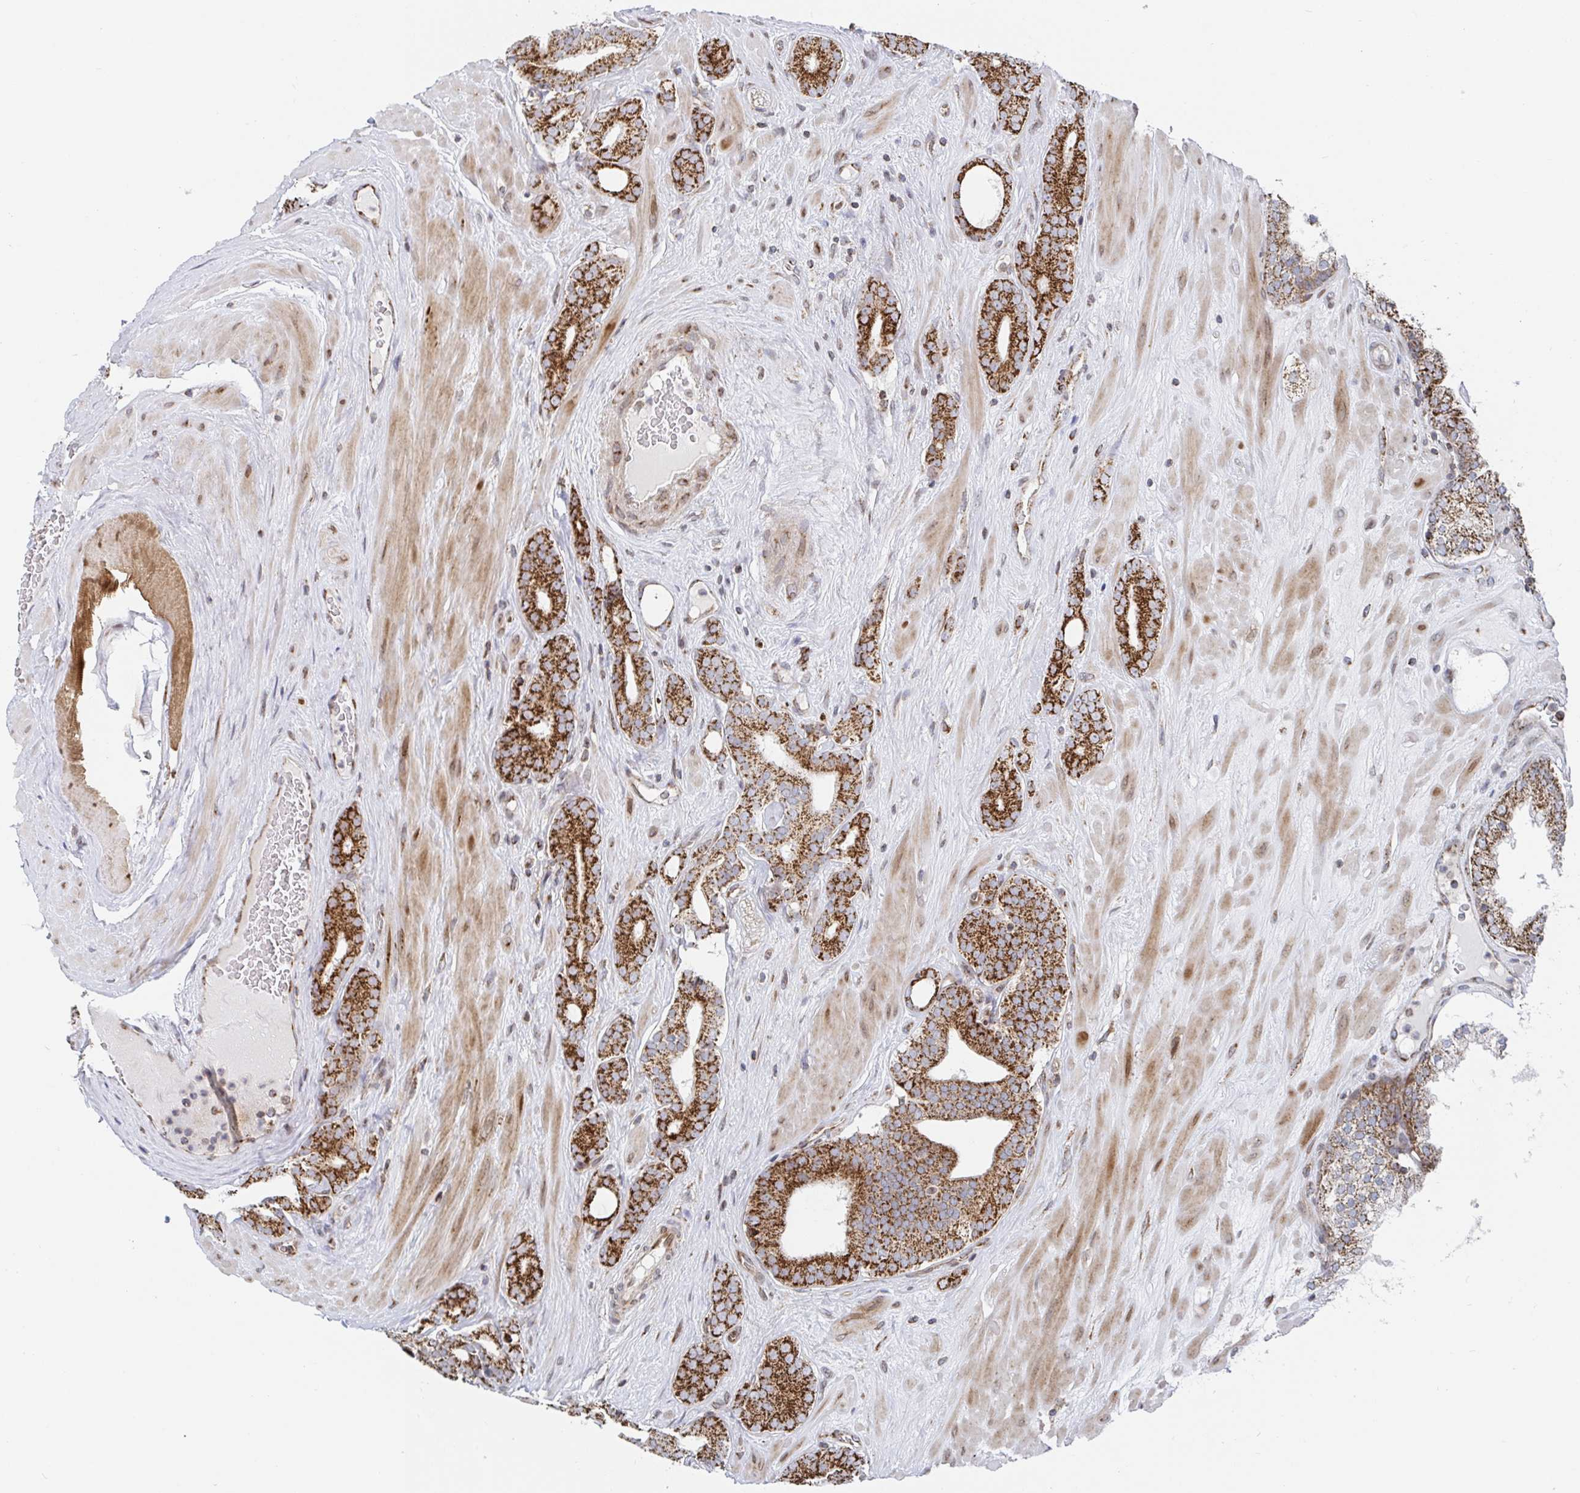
{"staining": {"intensity": "strong", "quantity": ">75%", "location": "cytoplasmic/membranous"}, "tissue": "prostate cancer", "cell_type": "Tumor cells", "image_type": "cancer", "snomed": [{"axis": "morphology", "description": "Adenocarcinoma, High grade"}, {"axis": "topography", "description": "Prostate"}], "caption": "Prostate cancer was stained to show a protein in brown. There is high levels of strong cytoplasmic/membranous staining in approximately >75% of tumor cells. (Brightfield microscopy of DAB IHC at high magnification).", "gene": "STARD8", "patient": {"sex": "male", "age": 66}}